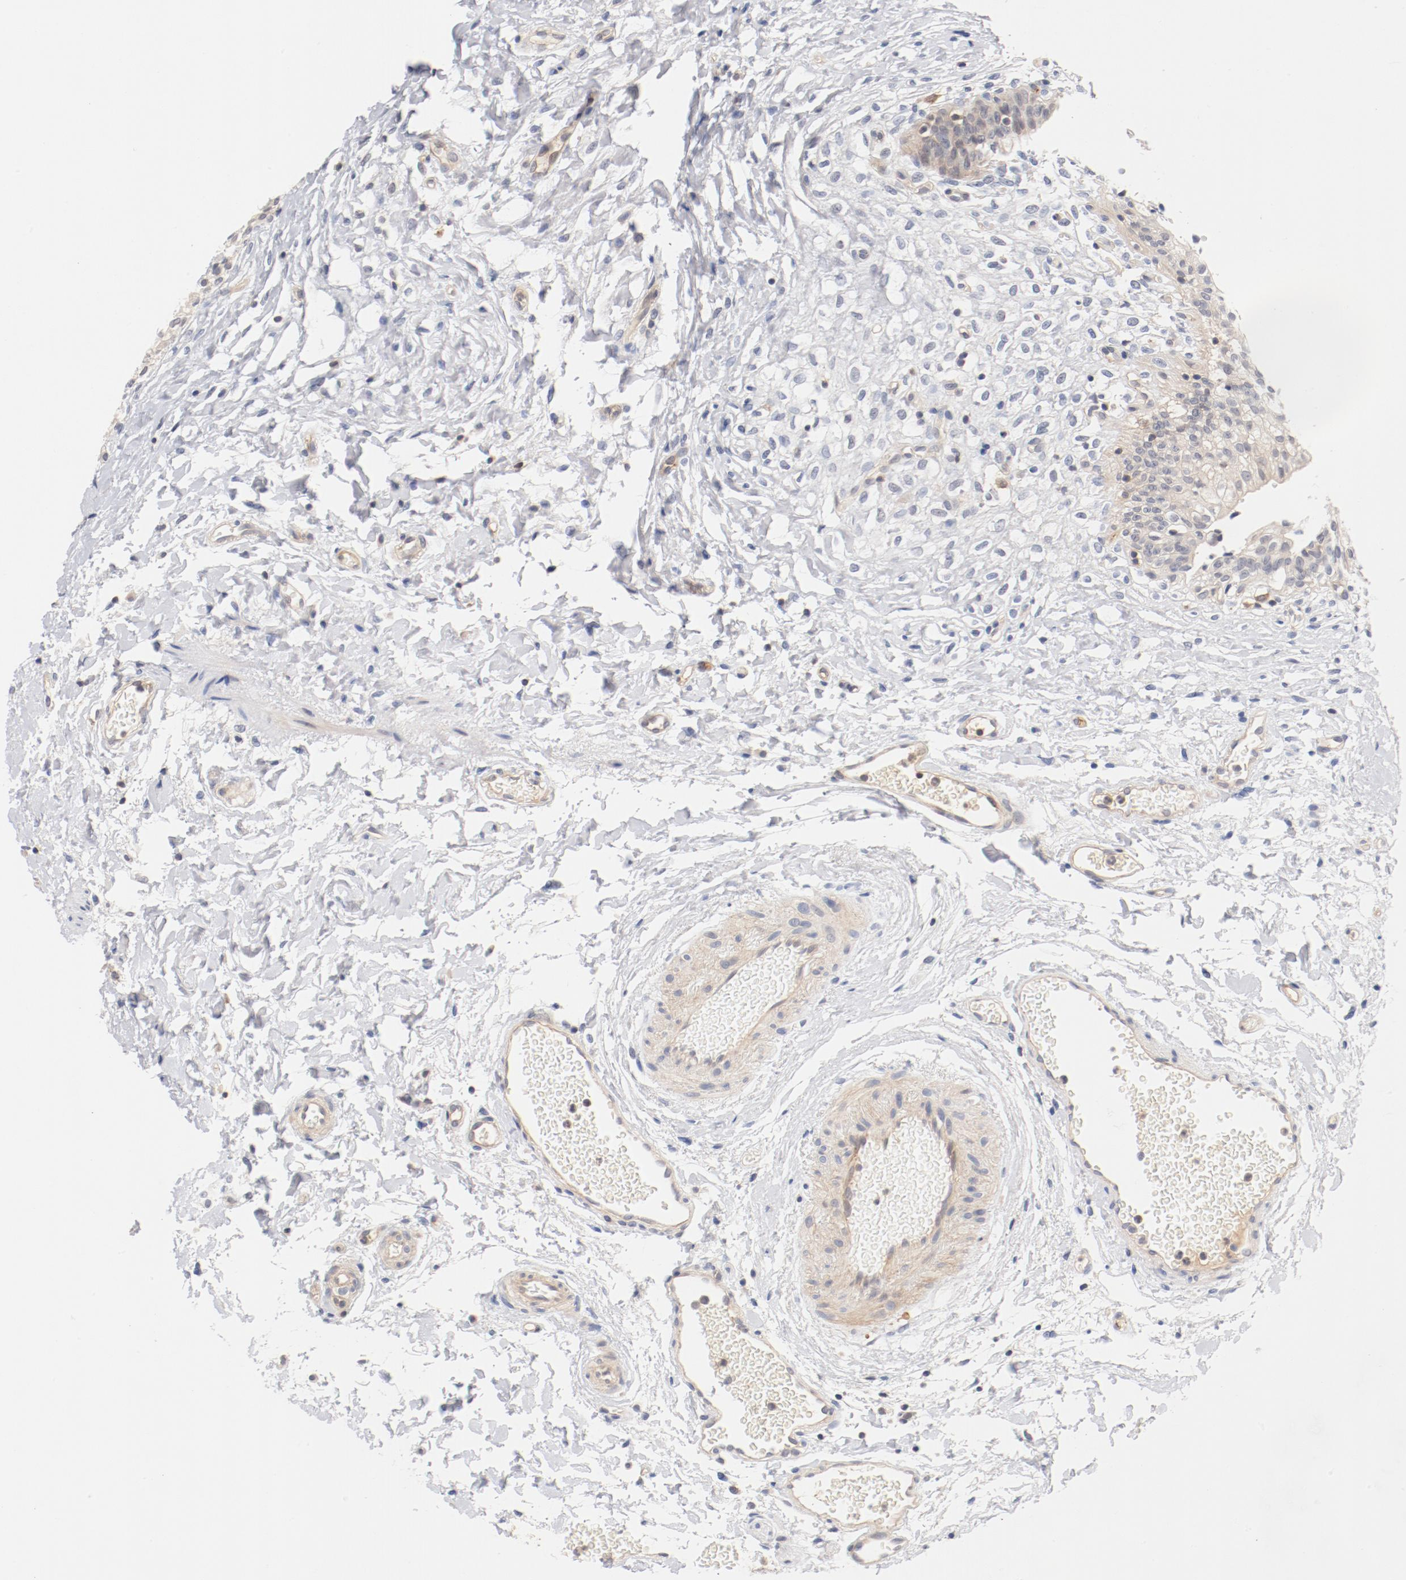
{"staining": {"intensity": "moderate", "quantity": ">75%", "location": "cytoplasmic/membranous"}, "tissue": "urinary bladder", "cell_type": "Urothelial cells", "image_type": "normal", "snomed": [{"axis": "morphology", "description": "Normal tissue, NOS"}, {"axis": "topography", "description": "Urinary bladder"}], "caption": "Protein staining demonstrates moderate cytoplasmic/membranous staining in about >75% of urothelial cells in unremarkable urinary bladder. (brown staining indicates protein expression, while blue staining denotes nuclei).", "gene": "ZNF267", "patient": {"sex": "female", "age": 80}}